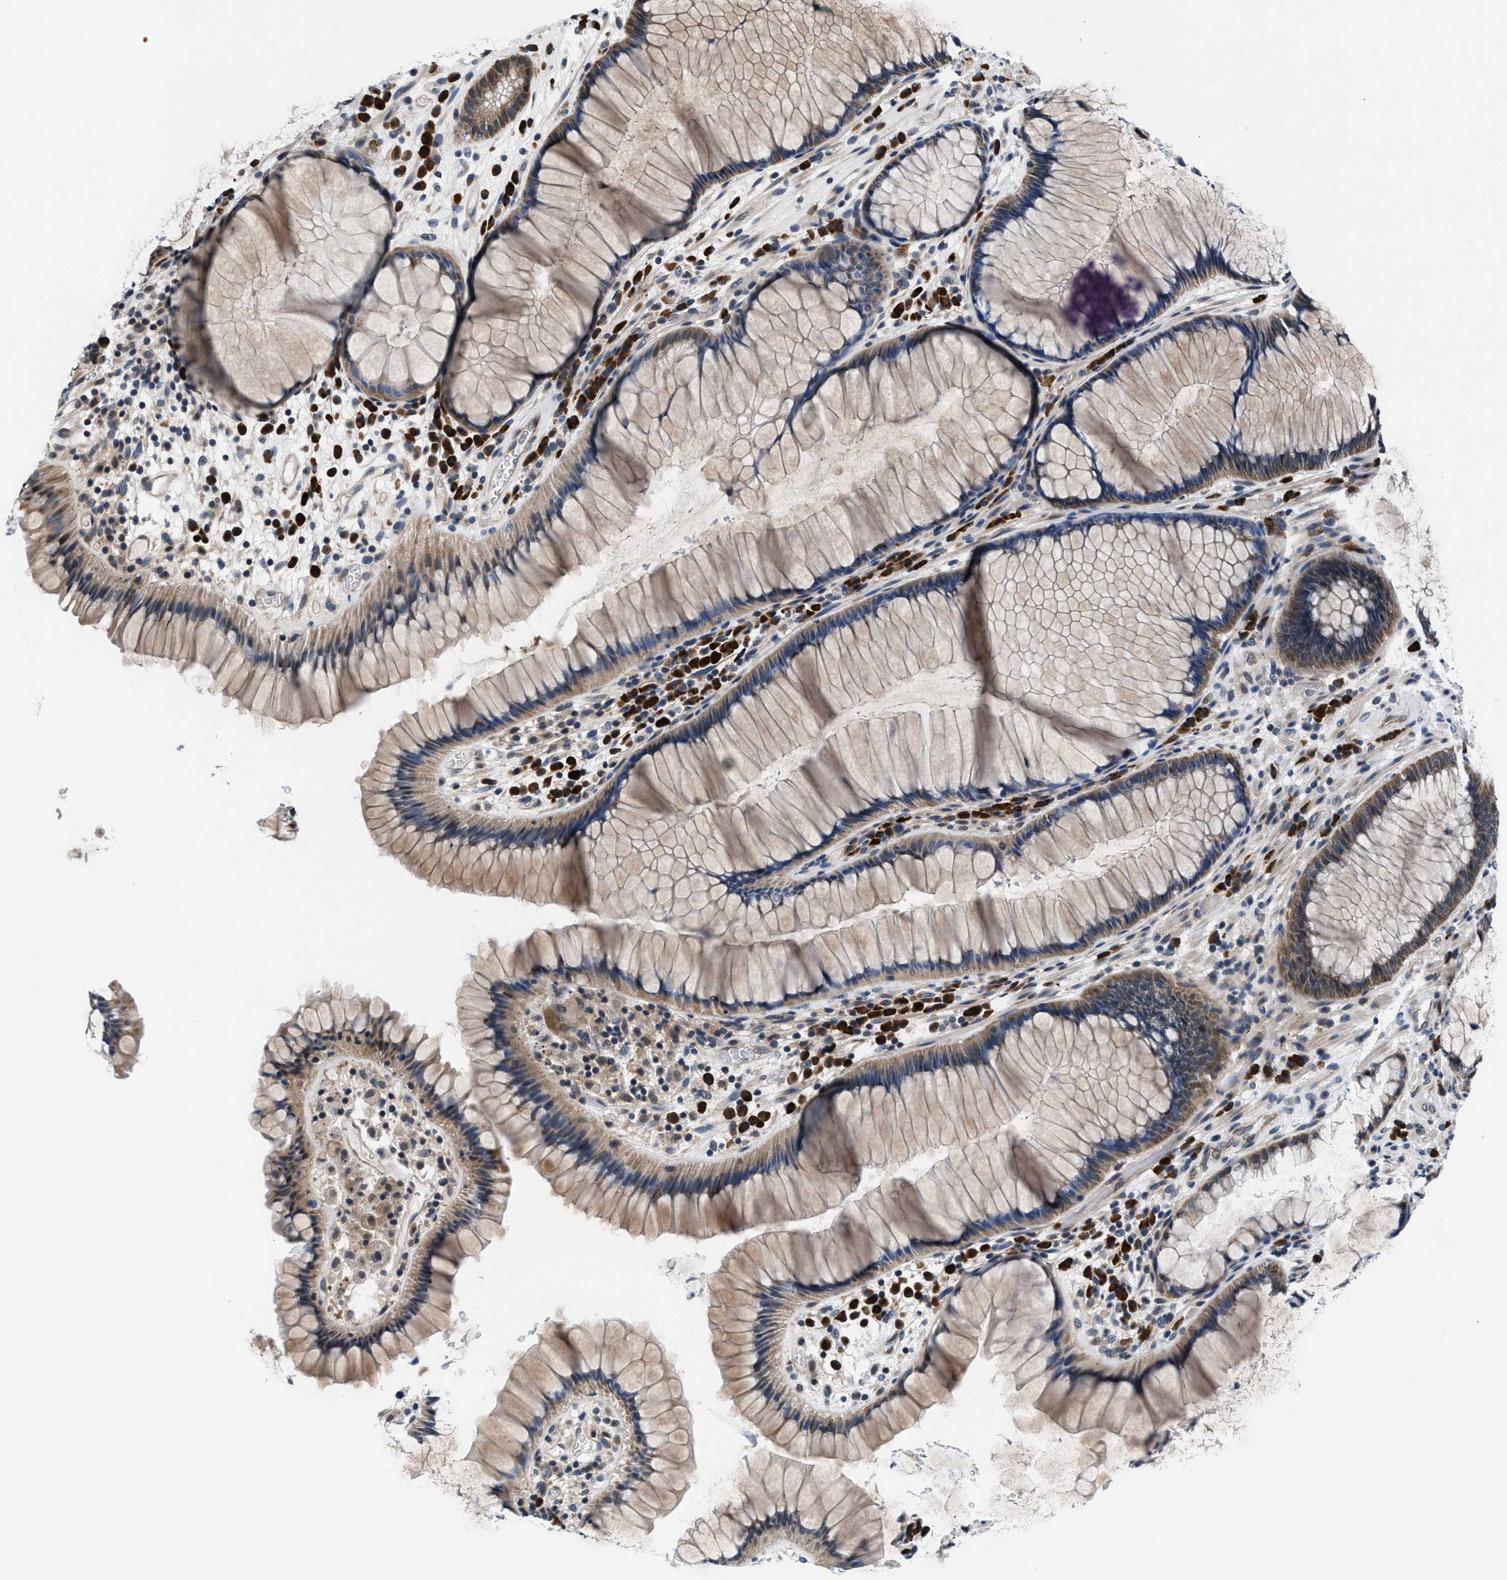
{"staining": {"intensity": "weak", "quantity": "25%-75%", "location": "cytoplasmic/membranous"}, "tissue": "rectum", "cell_type": "Glandular cells", "image_type": "normal", "snomed": [{"axis": "morphology", "description": "Normal tissue, NOS"}, {"axis": "topography", "description": "Rectum"}], "caption": "Normal rectum was stained to show a protein in brown. There is low levels of weak cytoplasmic/membranous expression in approximately 25%-75% of glandular cells.", "gene": "PRPSAP2", "patient": {"sex": "male", "age": 51}}